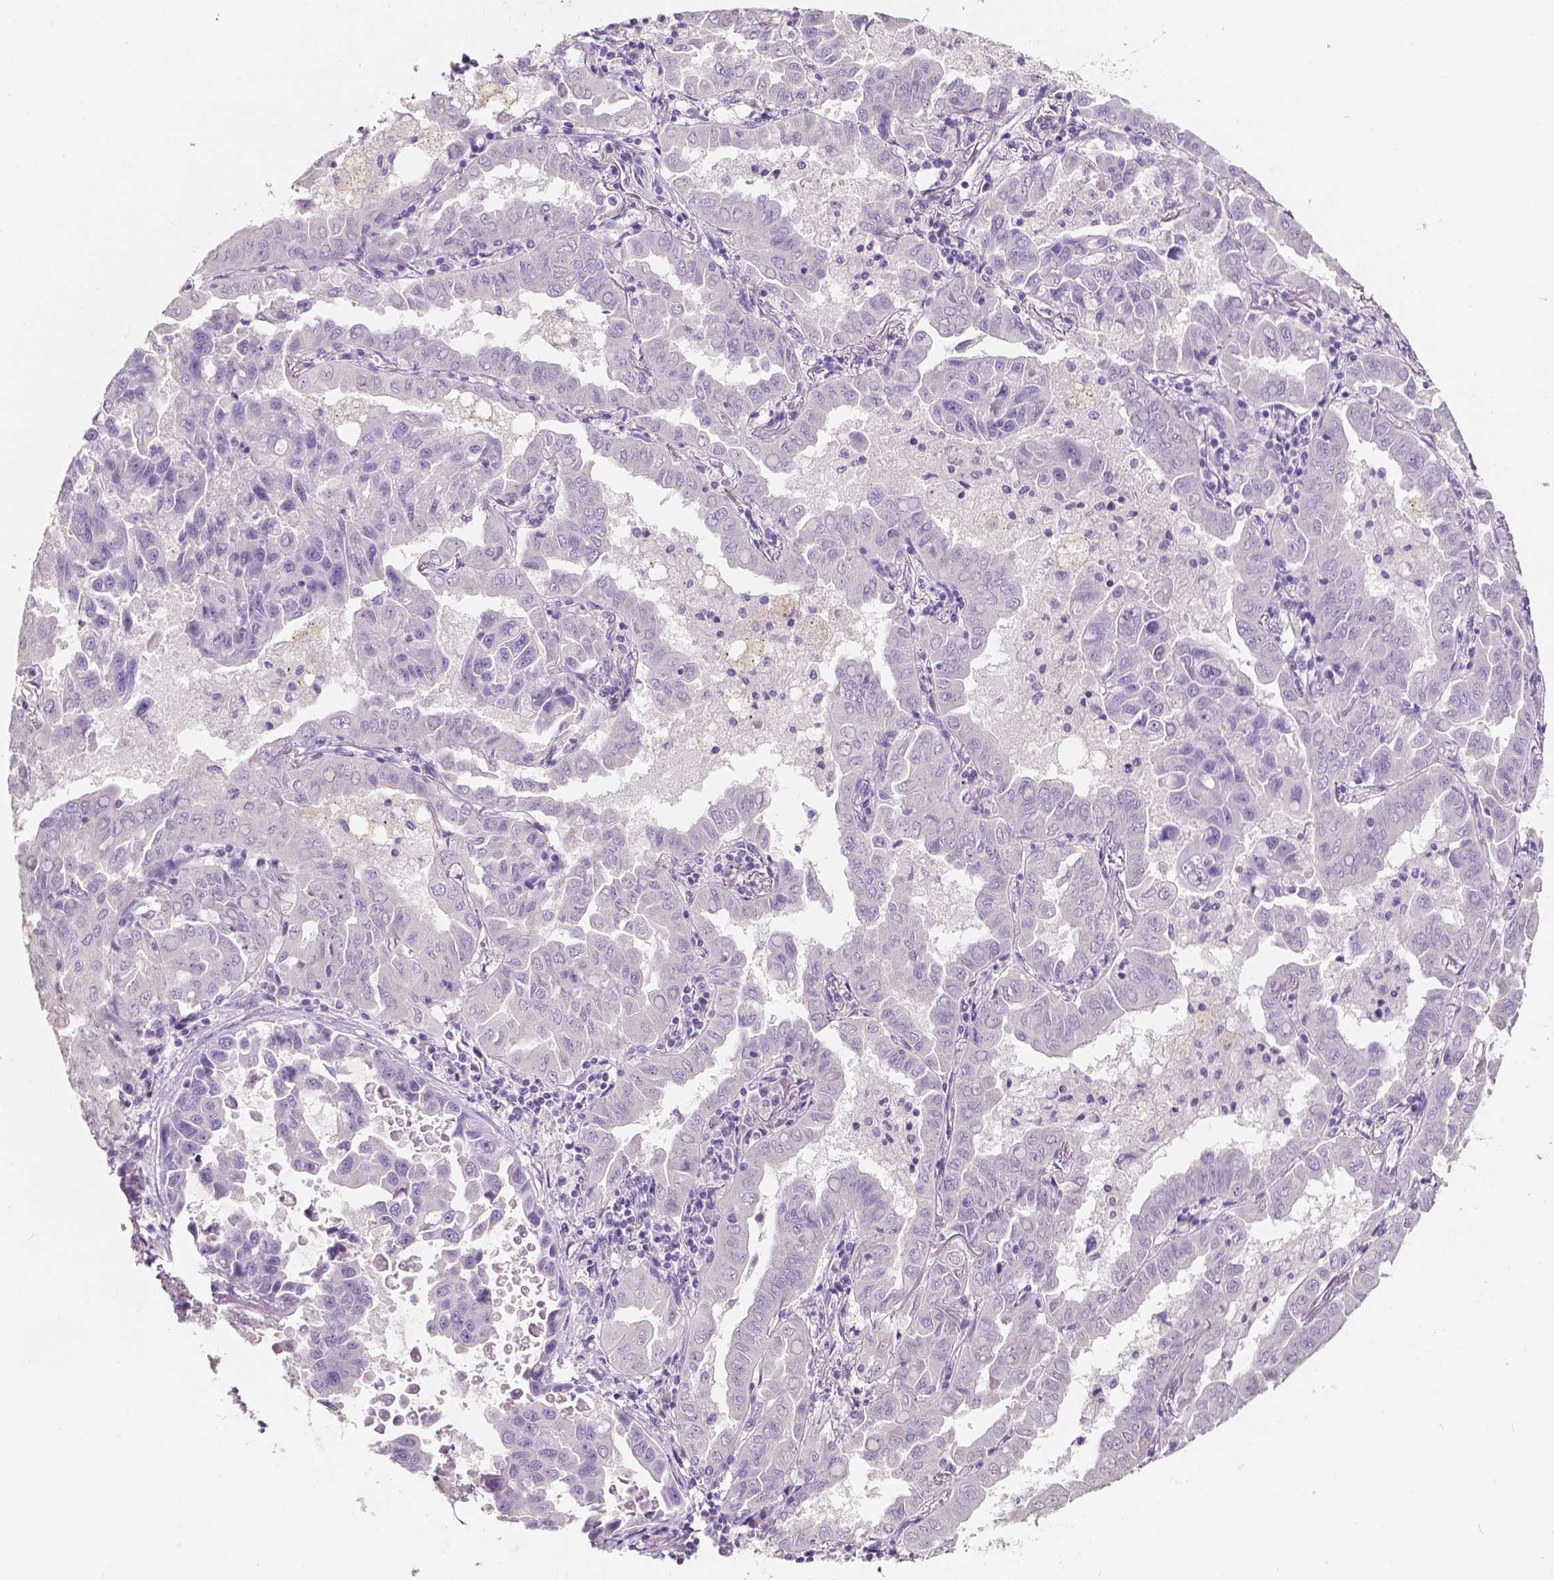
{"staining": {"intensity": "negative", "quantity": "none", "location": "none"}, "tissue": "lung cancer", "cell_type": "Tumor cells", "image_type": "cancer", "snomed": [{"axis": "morphology", "description": "Adenocarcinoma, NOS"}, {"axis": "topography", "description": "Lung"}], "caption": "An image of human lung cancer (adenocarcinoma) is negative for staining in tumor cells.", "gene": "TAL1", "patient": {"sex": "male", "age": 64}}